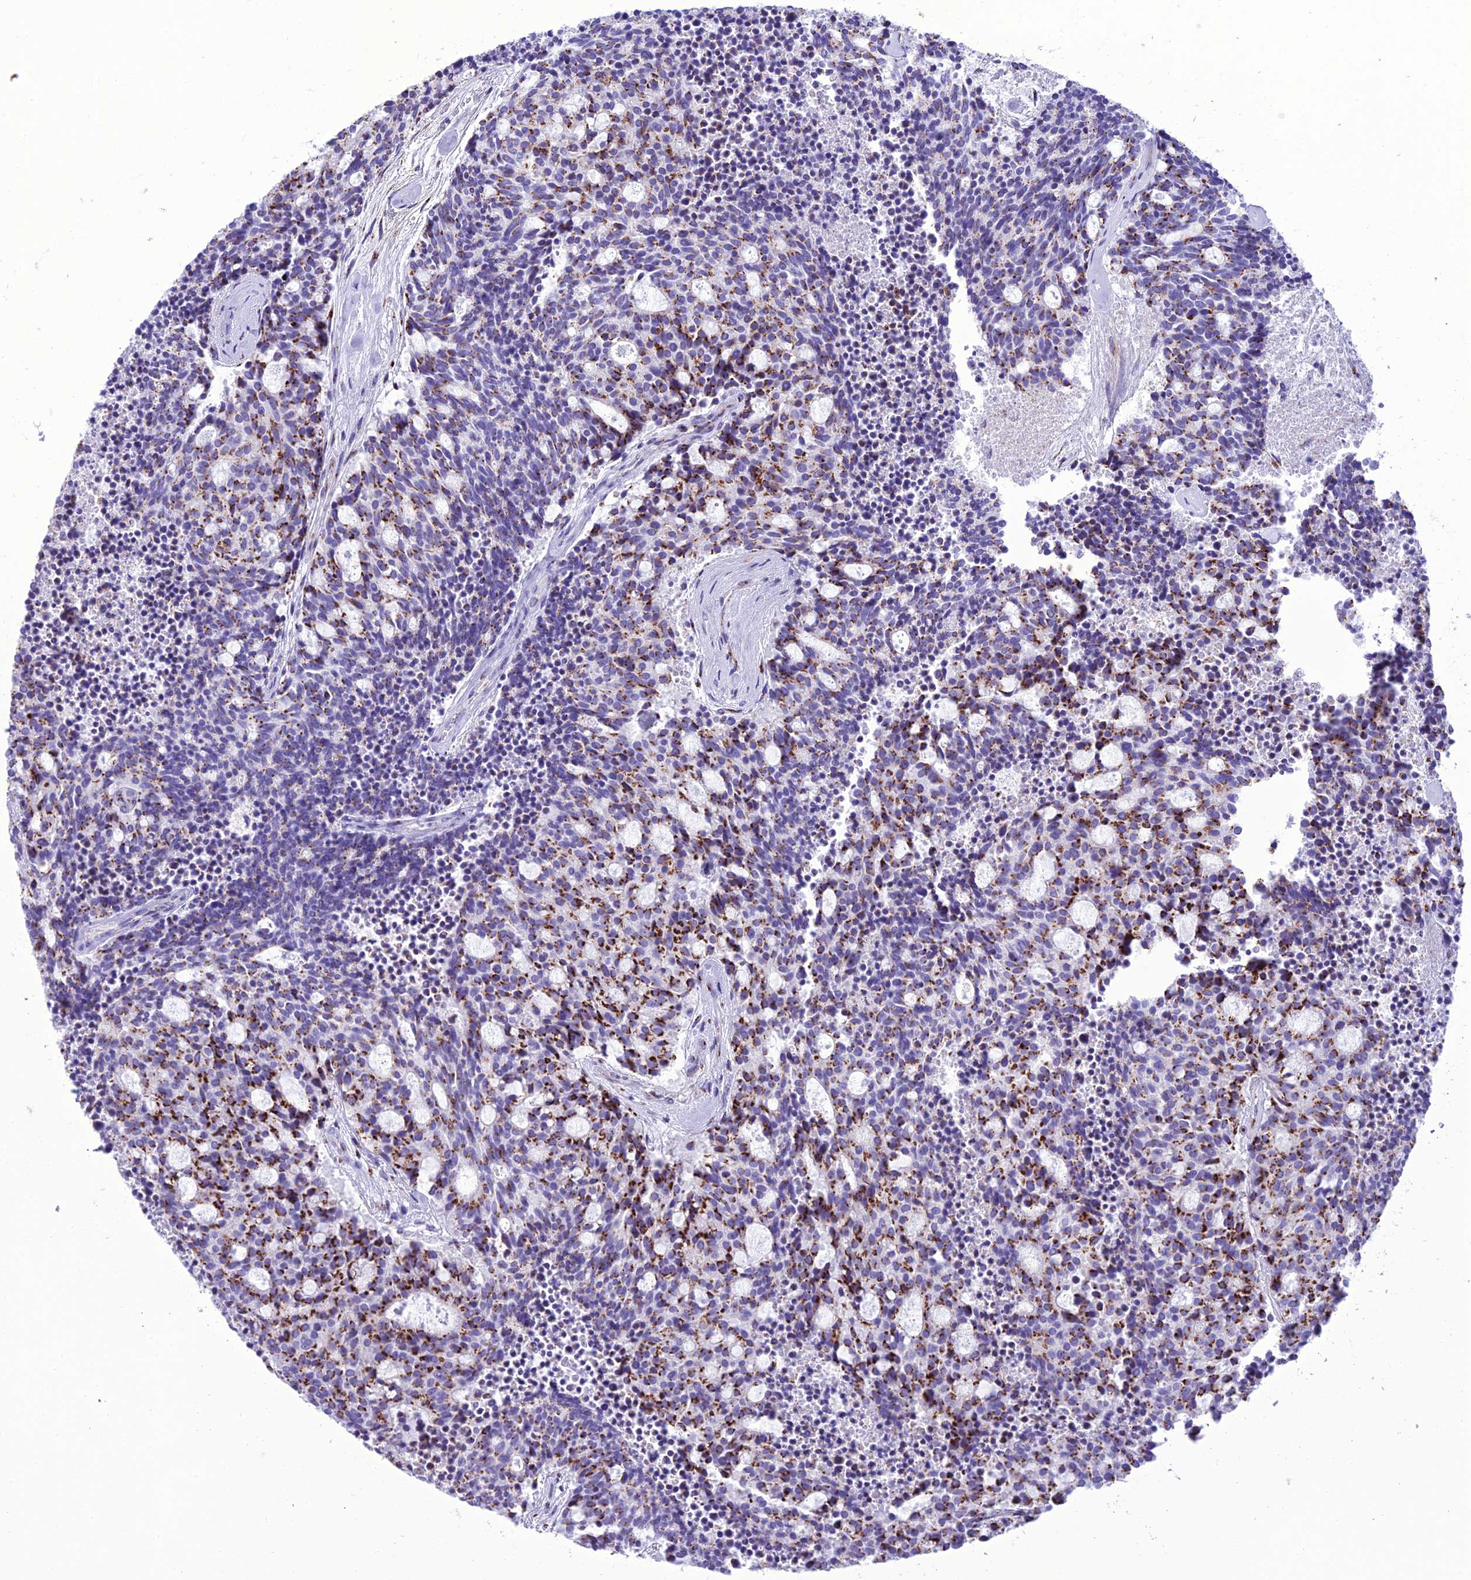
{"staining": {"intensity": "strong", "quantity": "25%-75%", "location": "cytoplasmic/membranous"}, "tissue": "carcinoid", "cell_type": "Tumor cells", "image_type": "cancer", "snomed": [{"axis": "morphology", "description": "Carcinoid, malignant, NOS"}, {"axis": "topography", "description": "Pancreas"}], "caption": "Immunohistochemical staining of human carcinoid reveals strong cytoplasmic/membranous protein positivity in approximately 25%-75% of tumor cells.", "gene": "GOLM2", "patient": {"sex": "female", "age": 54}}